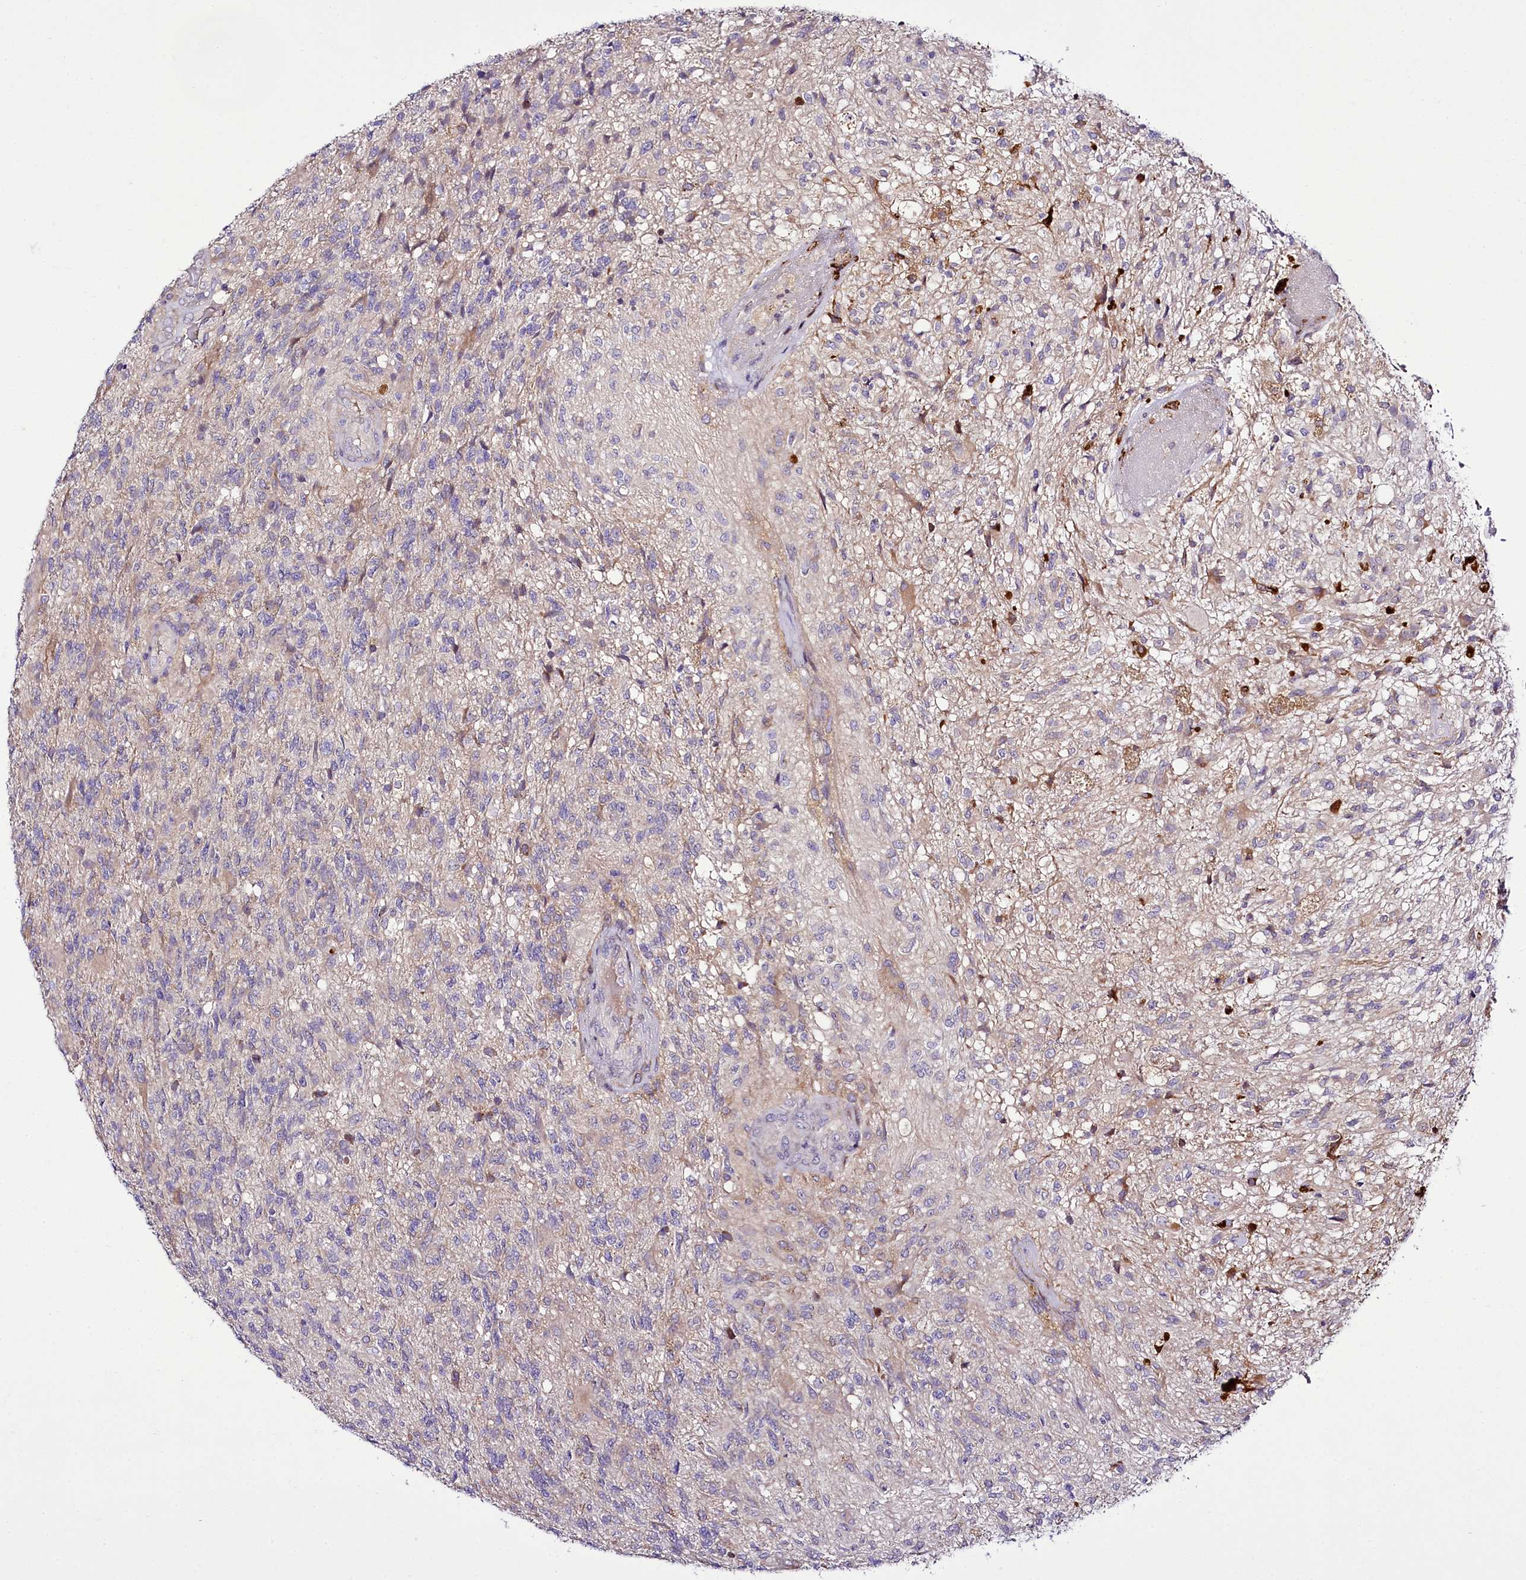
{"staining": {"intensity": "weak", "quantity": "<25%", "location": "cytoplasmic/membranous"}, "tissue": "glioma", "cell_type": "Tumor cells", "image_type": "cancer", "snomed": [{"axis": "morphology", "description": "Glioma, malignant, High grade"}, {"axis": "topography", "description": "Brain"}], "caption": "Tumor cells show no significant protein expression in malignant high-grade glioma. (Stains: DAB immunohistochemistry with hematoxylin counter stain, Microscopy: brightfield microscopy at high magnification).", "gene": "ZC3H12C", "patient": {"sex": "male", "age": 56}}